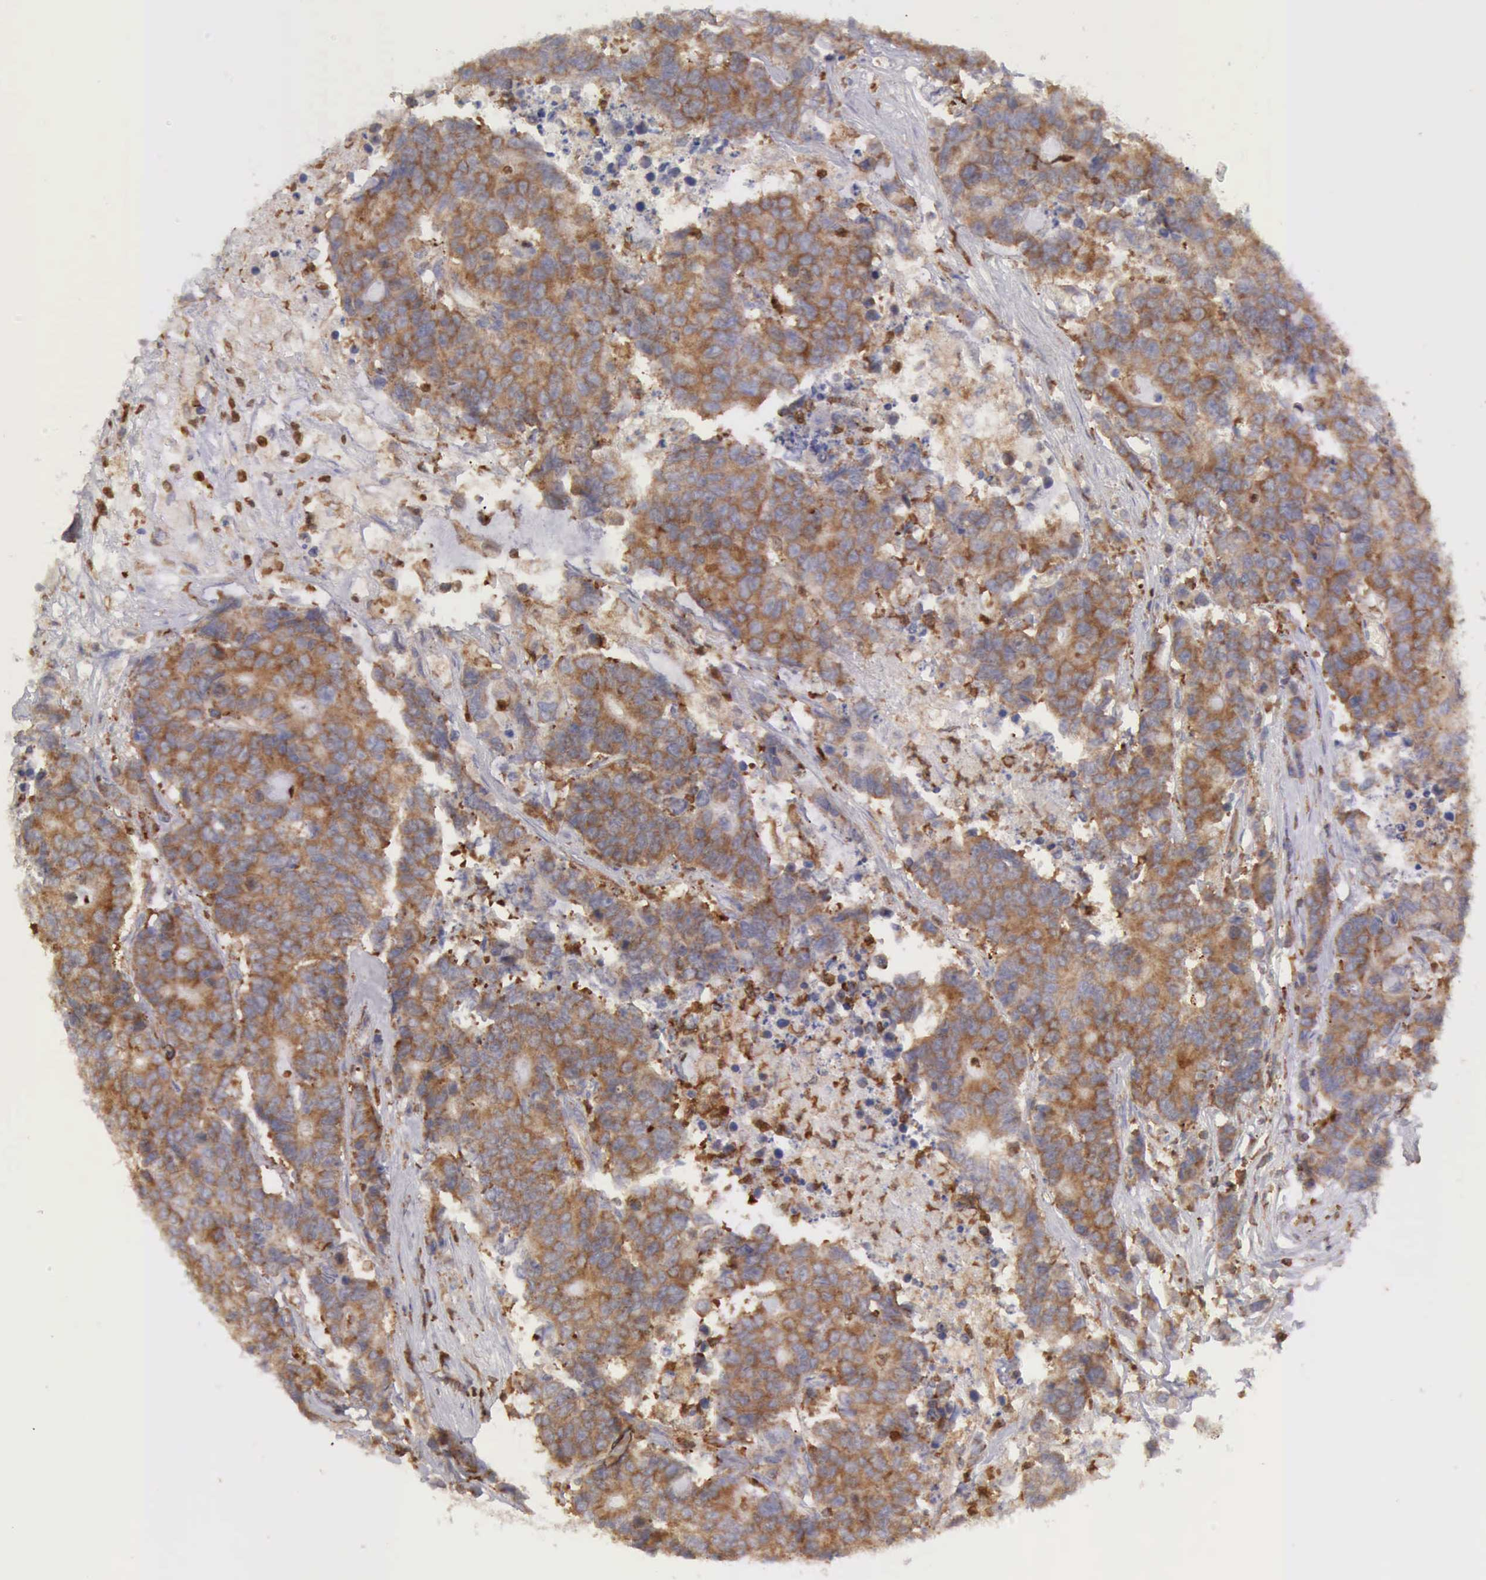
{"staining": {"intensity": "moderate", "quantity": ">75%", "location": "cytoplasmic/membranous"}, "tissue": "colorectal cancer", "cell_type": "Tumor cells", "image_type": "cancer", "snomed": [{"axis": "morphology", "description": "Adenocarcinoma, NOS"}, {"axis": "topography", "description": "Colon"}], "caption": "An image of adenocarcinoma (colorectal) stained for a protein displays moderate cytoplasmic/membranous brown staining in tumor cells. (Brightfield microscopy of DAB IHC at high magnification).", "gene": "ARHGAP4", "patient": {"sex": "female", "age": 86}}